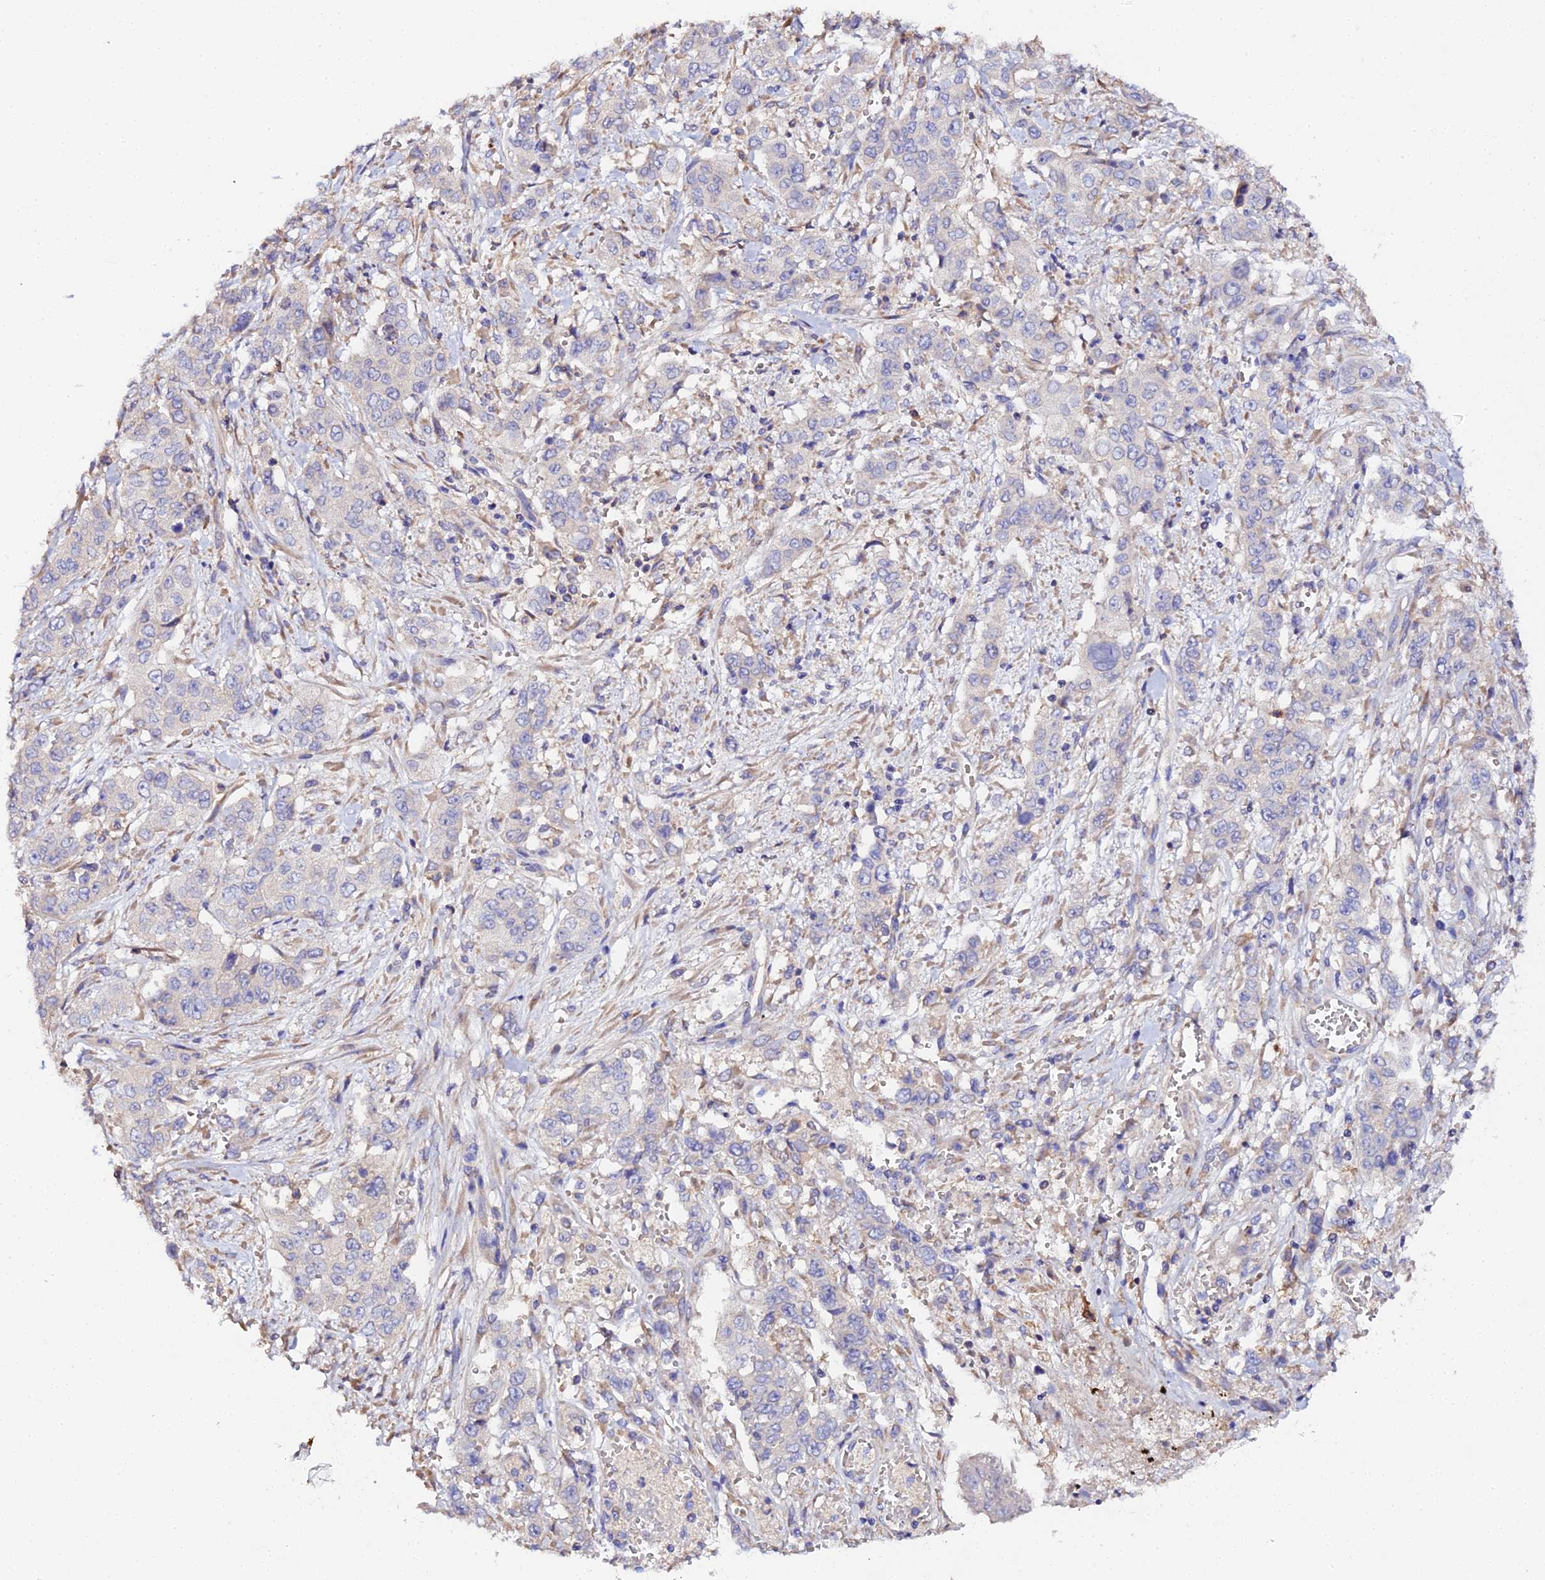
{"staining": {"intensity": "negative", "quantity": "none", "location": "none"}, "tissue": "stomach cancer", "cell_type": "Tumor cells", "image_type": "cancer", "snomed": [{"axis": "morphology", "description": "Normal tissue, NOS"}, {"axis": "morphology", "description": "Adenocarcinoma, NOS"}, {"axis": "topography", "description": "Stomach"}], "caption": "A histopathology image of adenocarcinoma (stomach) stained for a protein reveals no brown staining in tumor cells.", "gene": "SCX", "patient": {"sex": "female", "age": 64}}